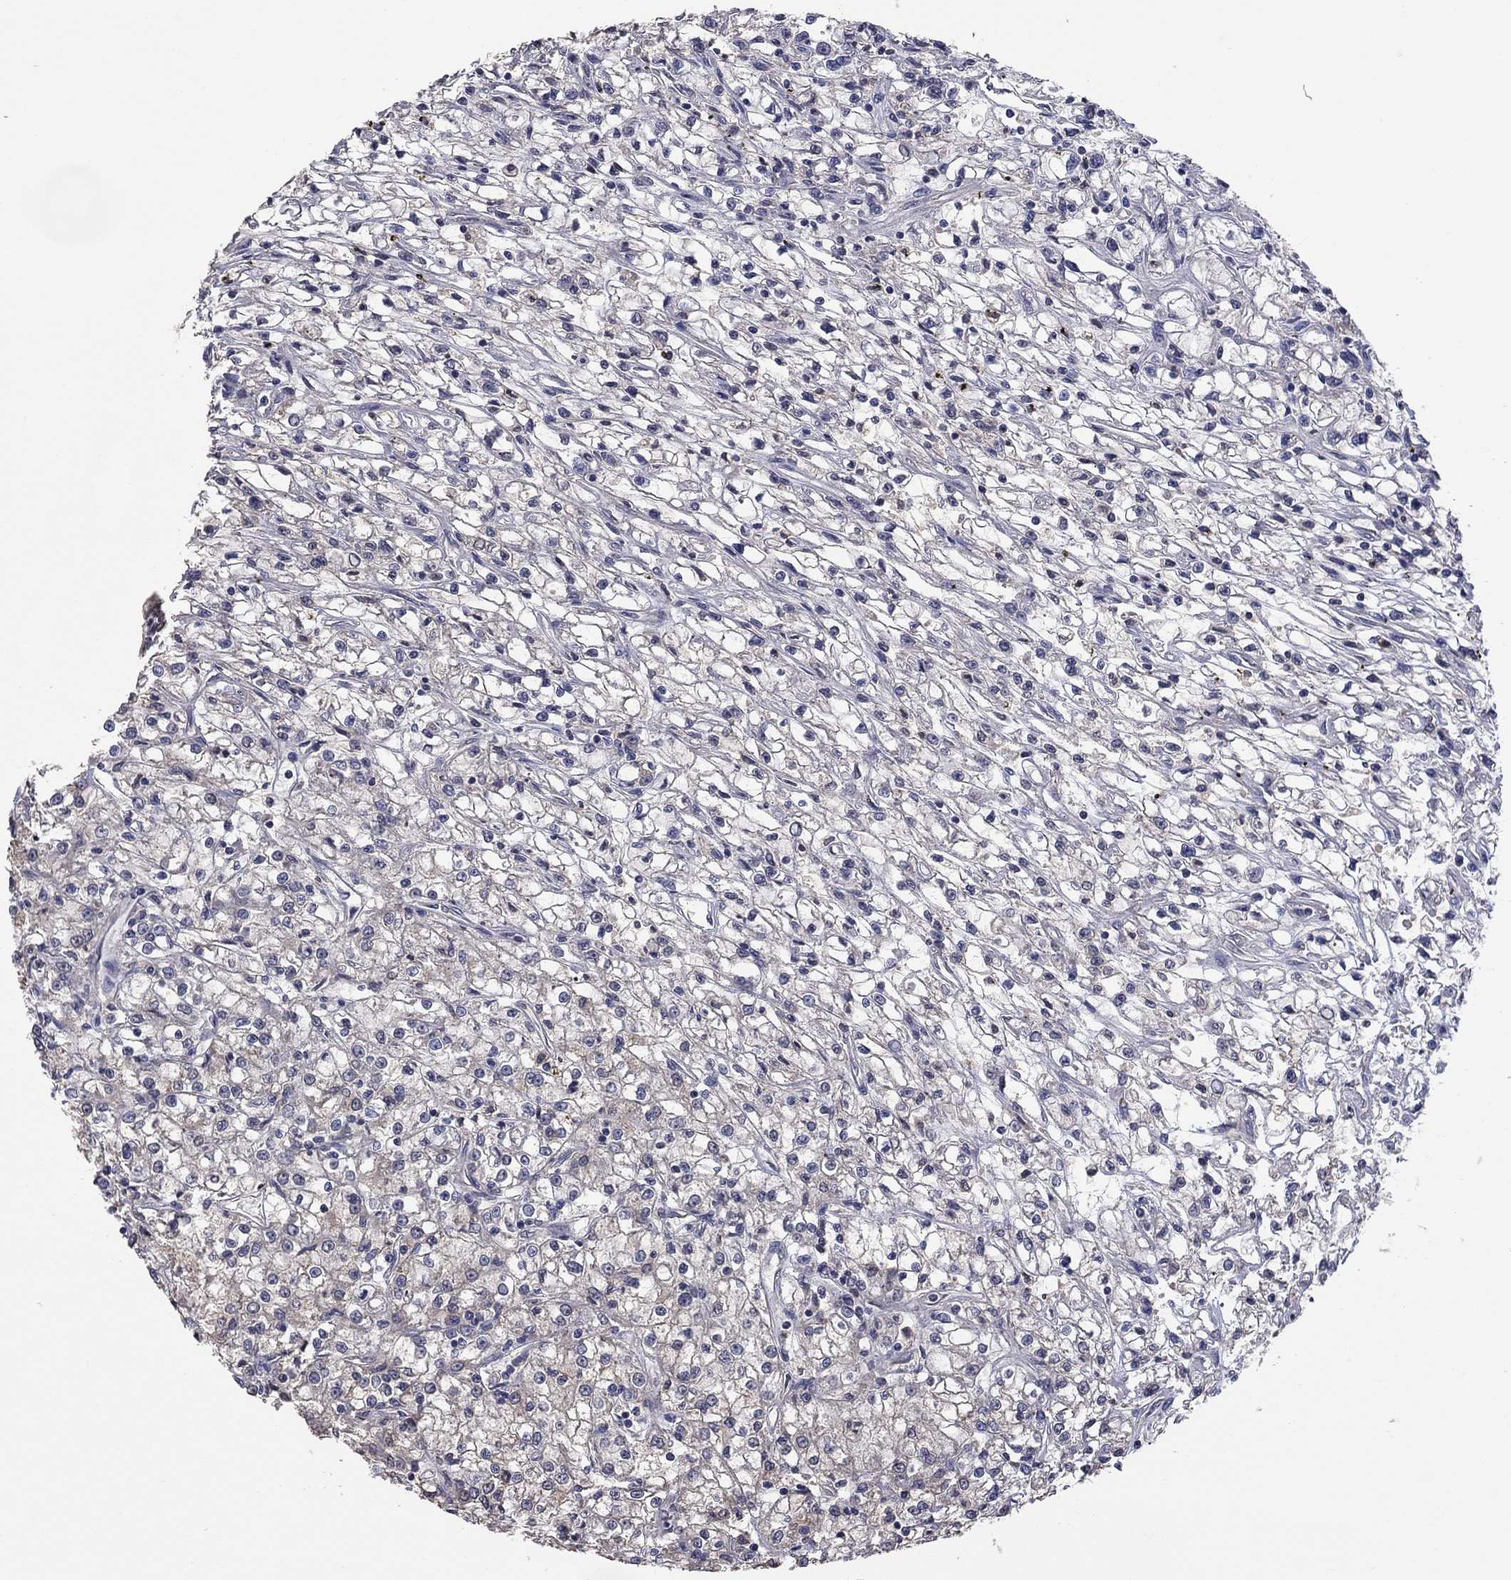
{"staining": {"intensity": "moderate", "quantity": "<25%", "location": "cytoplasmic/membranous"}, "tissue": "renal cancer", "cell_type": "Tumor cells", "image_type": "cancer", "snomed": [{"axis": "morphology", "description": "Adenocarcinoma, NOS"}, {"axis": "topography", "description": "Kidney"}], "caption": "Immunohistochemical staining of human renal cancer (adenocarcinoma) shows moderate cytoplasmic/membranous protein expression in approximately <25% of tumor cells.", "gene": "TSNARE1", "patient": {"sex": "female", "age": 59}}